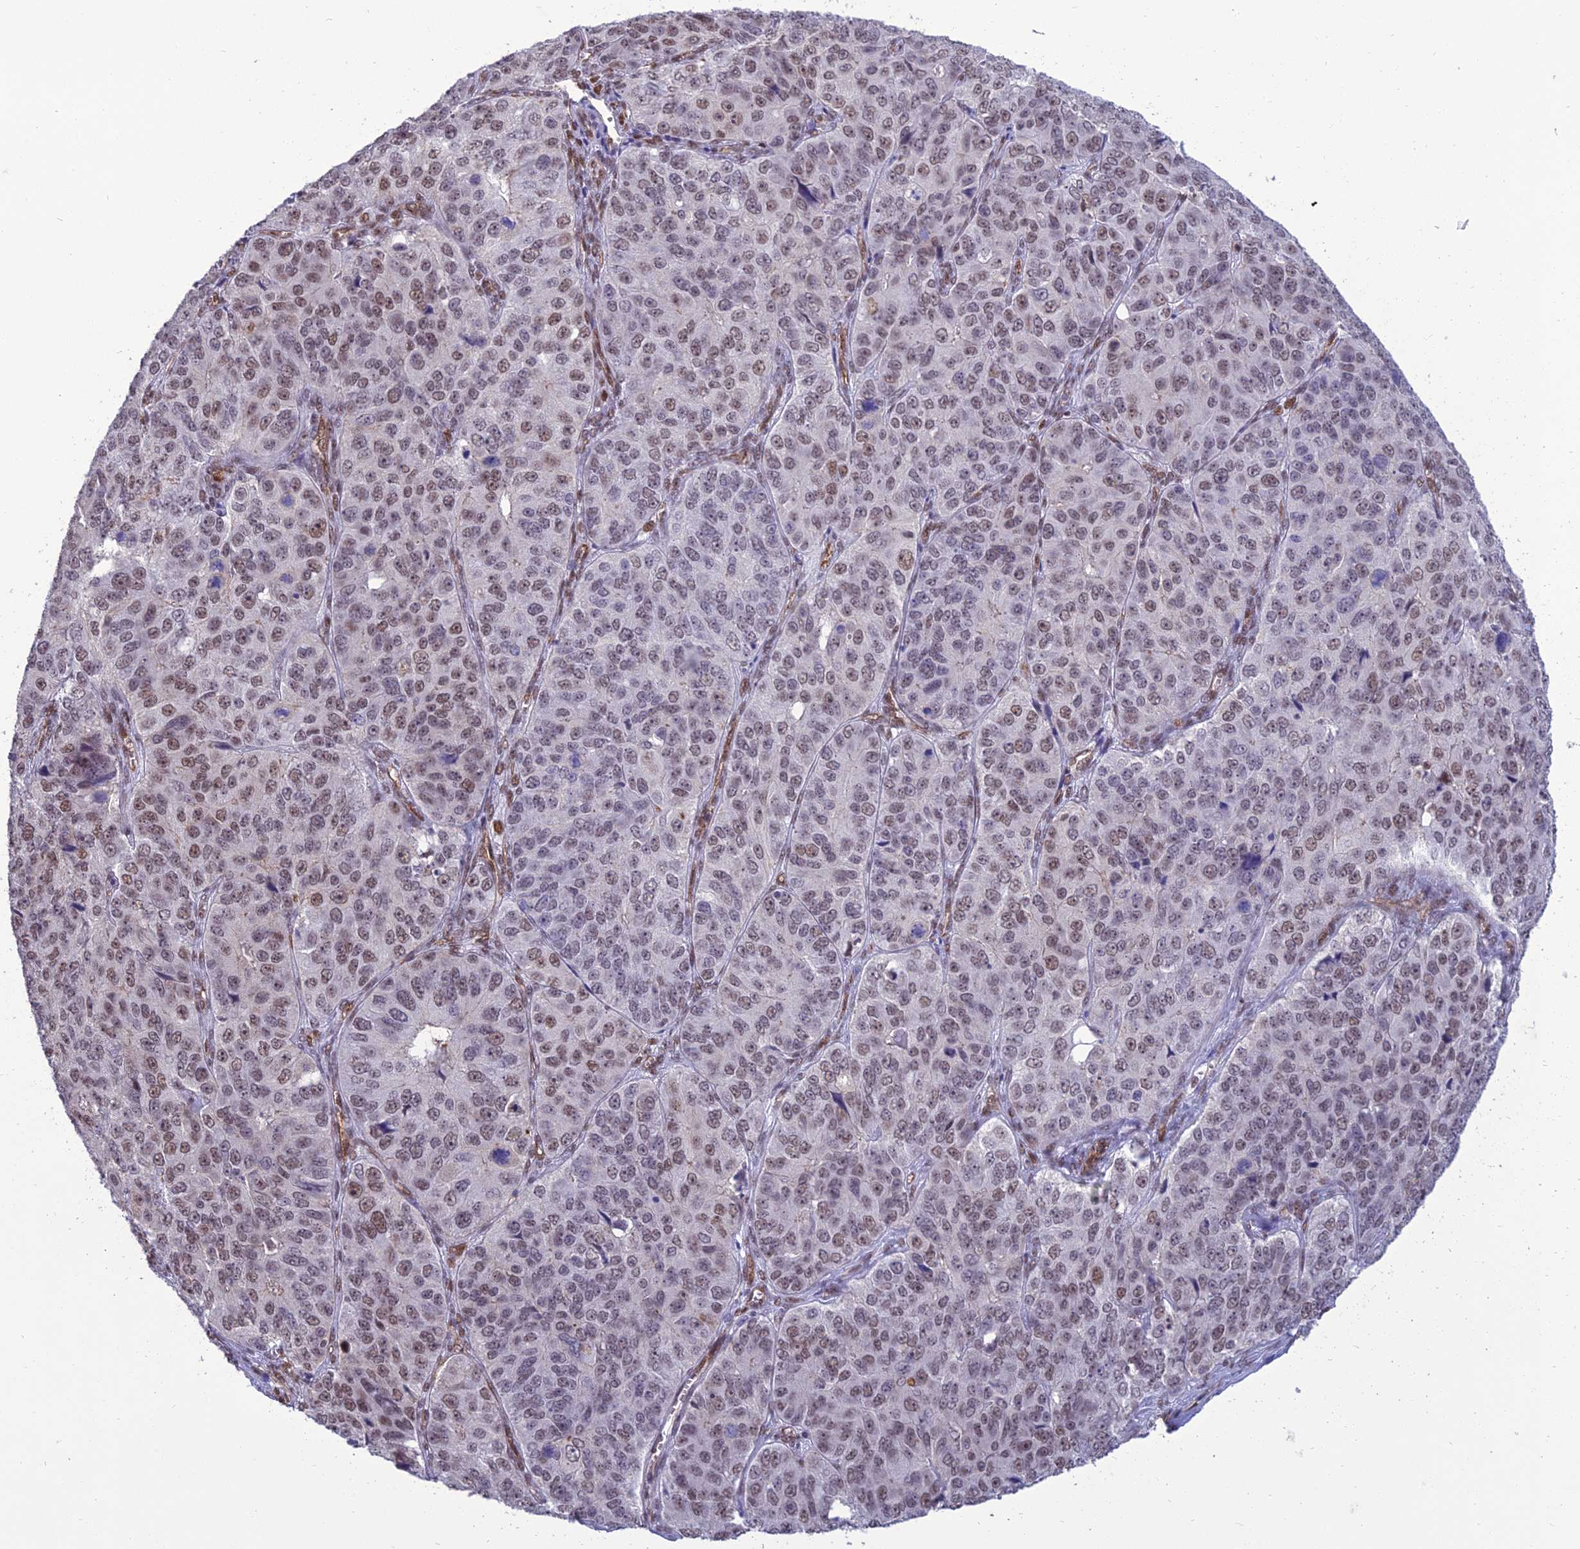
{"staining": {"intensity": "weak", "quantity": ">75%", "location": "nuclear"}, "tissue": "ovarian cancer", "cell_type": "Tumor cells", "image_type": "cancer", "snomed": [{"axis": "morphology", "description": "Carcinoma, endometroid"}, {"axis": "topography", "description": "Ovary"}], "caption": "A photomicrograph showing weak nuclear expression in approximately >75% of tumor cells in ovarian cancer, as visualized by brown immunohistochemical staining.", "gene": "RANBP3", "patient": {"sex": "female", "age": 51}}